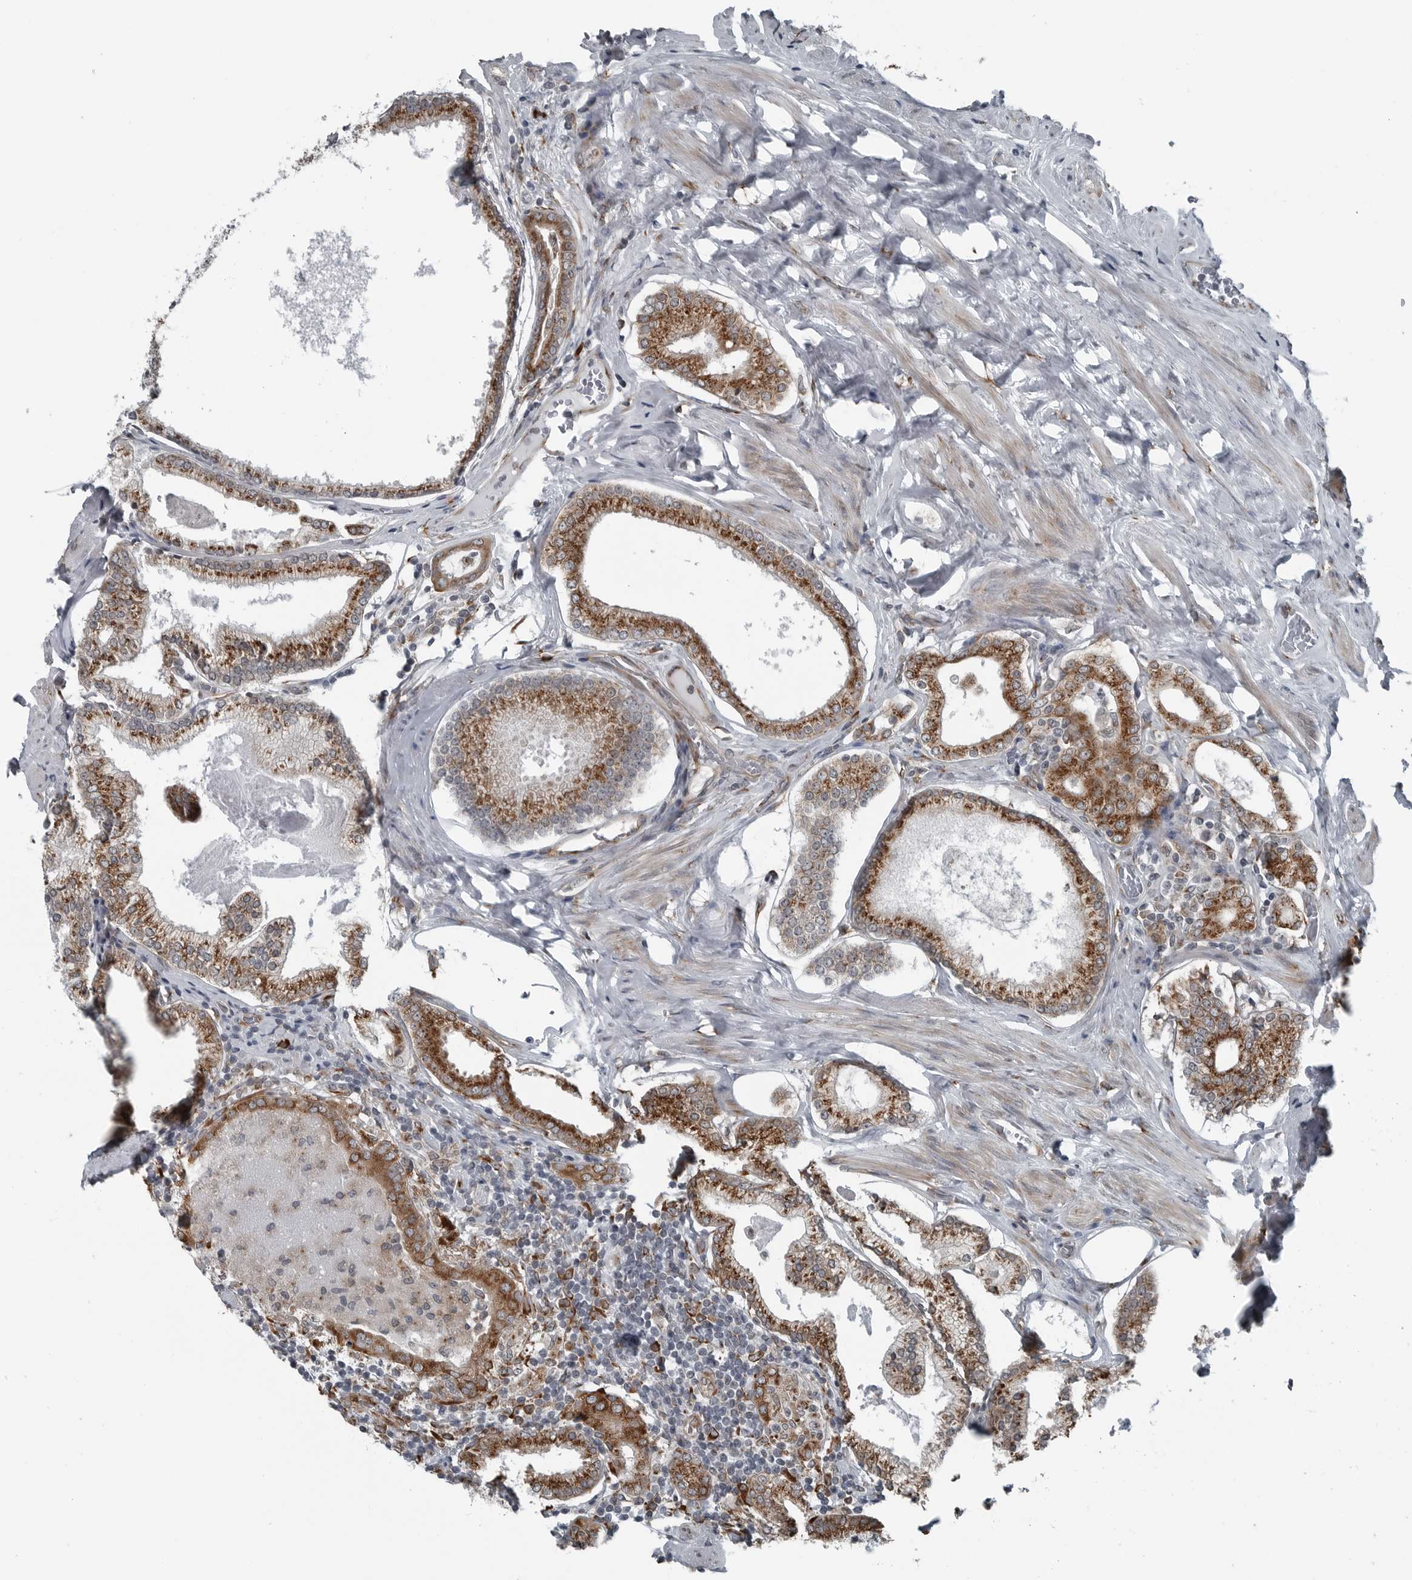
{"staining": {"intensity": "moderate", "quantity": ">75%", "location": "cytoplasmic/membranous"}, "tissue": "prostate cancer", "cell_type": "Tumor cells", "image_type": "cancer", "snomed": [{"axis": "morphology", "description": "Adenocarcinoma, Low grade"}, {"axis": "topography", "description": "Prostate"}], "caption": "Immunohistochemistry micrograph of neoplastic tissue: prostate cancer stained using IHC demonstrates medium levels of moderate protein expression localized specifically in the cytoplasmic/membranous of tumor cells, appearing as a cytoplasmic/membranous brown color.", "gene": "CEP85", "patient": {"sex": "male", "age": 71}}